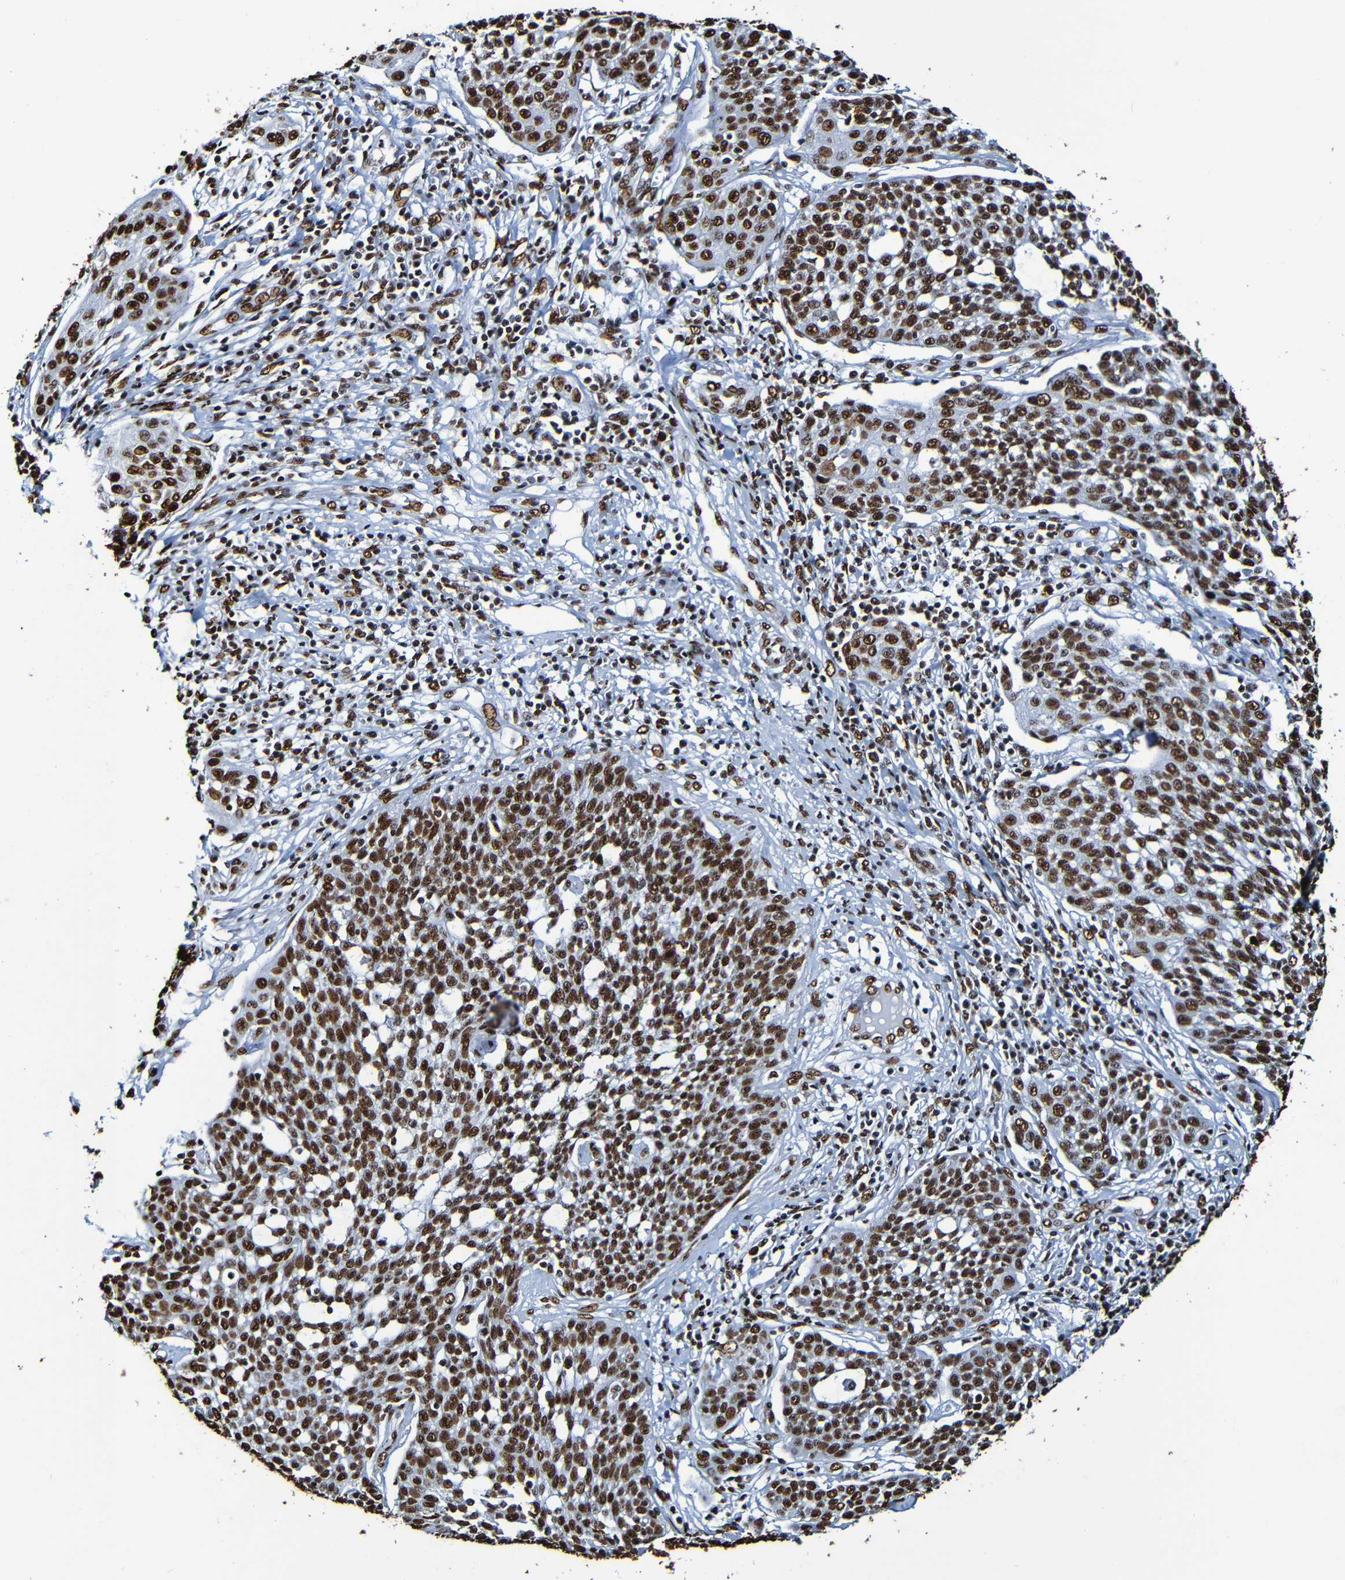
{"staining": {"intensity": "strong", "quantity": ">75%", "location": "nuclear"}, "tissue": "cervical cancer", "cell_type": "Tumor cells", "image_type": "cancer", "snomed": [{"axis": "morphology", "description": "Squamous cell carcinoma, NOS"}, {"axis": "topography", "description": "Cervix"}], "caption": "Squamous cell carcinoma (cervical) stained for a protein demonstrates strong nuclear positivity in tumor cells. The staining was performed using DAB (3,3'-diaminobenzidine), with brown indicating positive protein expression. Nuclei are stained blue with hematoxylin.", "gene": "SRSF3", "patient": {"sex": "female", "age": 34}}